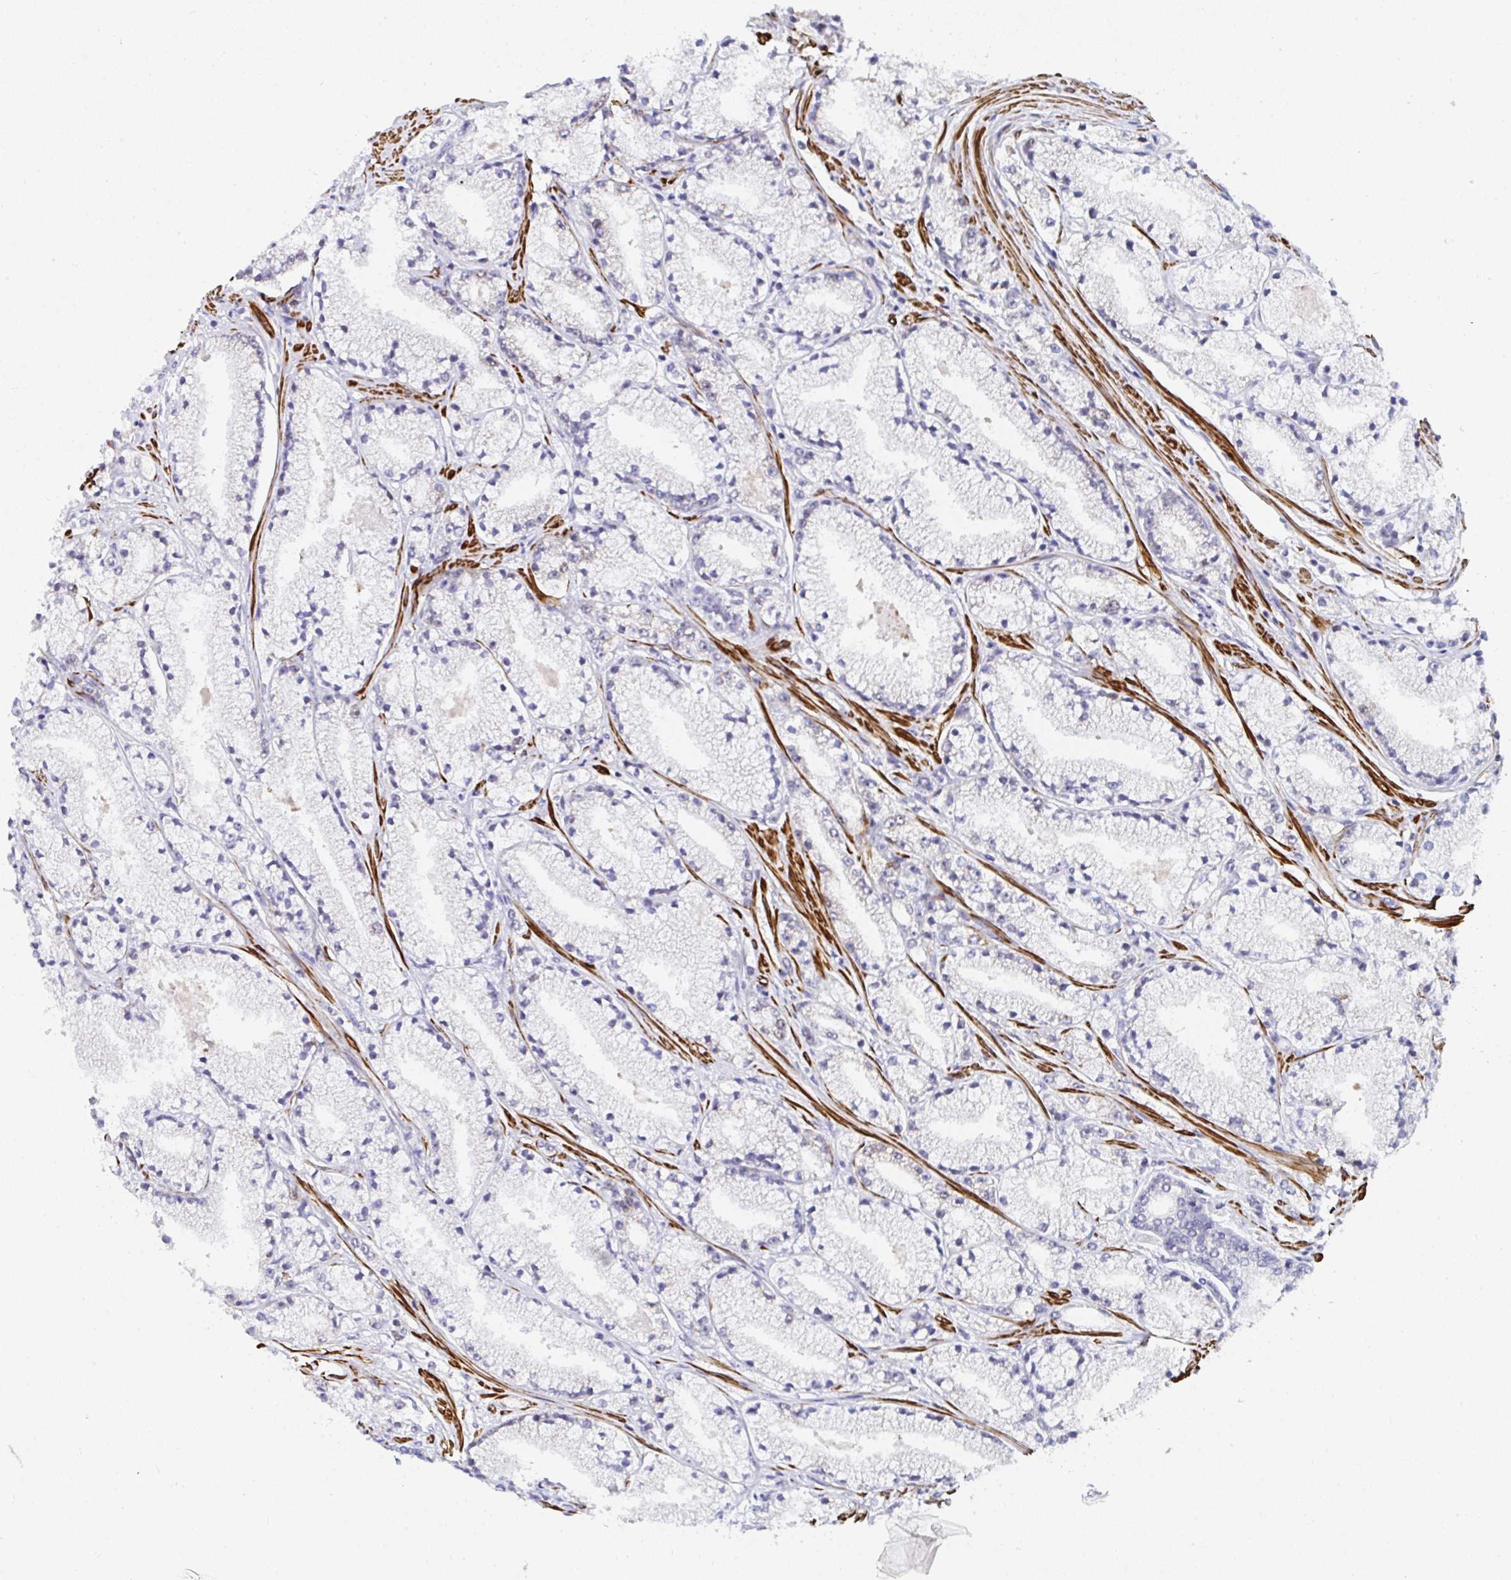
{"staining": {"intensity": "negative", "quantity": "none", "location": "none"}, "tissue": "prostate cancer", "cell_type": "Tumor cells", "image_type": "cancer", "snomed": [{"axis": "morphology", "description": "Adenocarcinoma, High grade"}, {"axis": "topography", "description": "Prostate"}], "caption": "A photomicrograph of prostate cancer (high-grade adenocarcinoma) stained for a protein shows no brown staining in tumor cells.", "gene": "GINS2", "patient": {"sex": "male", "age": 63}}